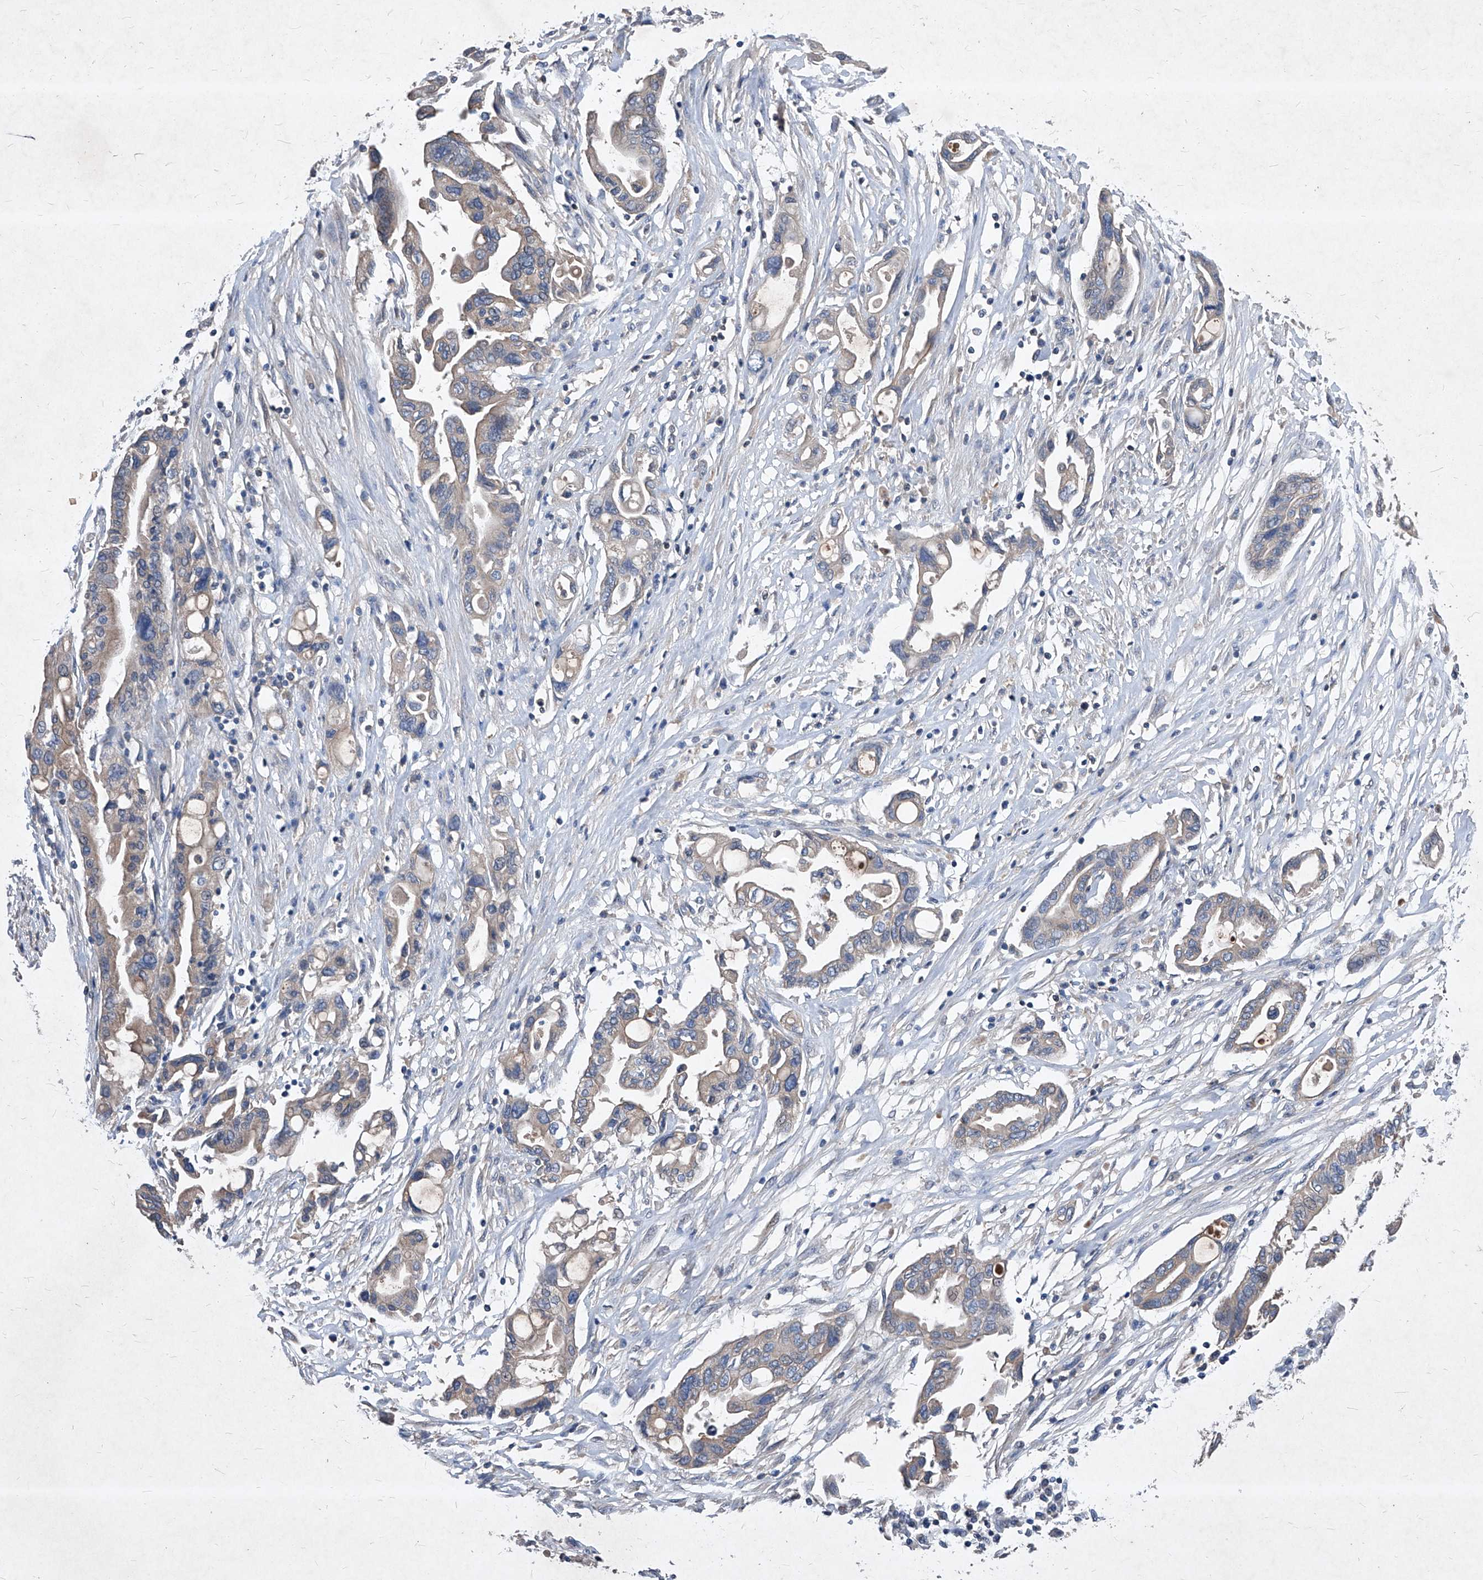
{"staining": {"intensity": "weak", "quantity": ">75%", "location": "cytoplasmic/membranous"}, "tissue": "pancreatic cancer", "cell_type": "Tumor cells", "image_type": "cancer", "snomed": [{"axis": "morphology", "description": "Adenocarcinoma, NOS"}, {"axis": "topography", "description": "Pancreas"}], "caption": "Immunohistochemistry of human pancreatic adenocarcinoma exhibits low levels of weak cytoplasmic/membranous staining in about >75% of tumor cells.", "gene": "SYNGR1", "patient": {"sex": "female", "age": 57}}